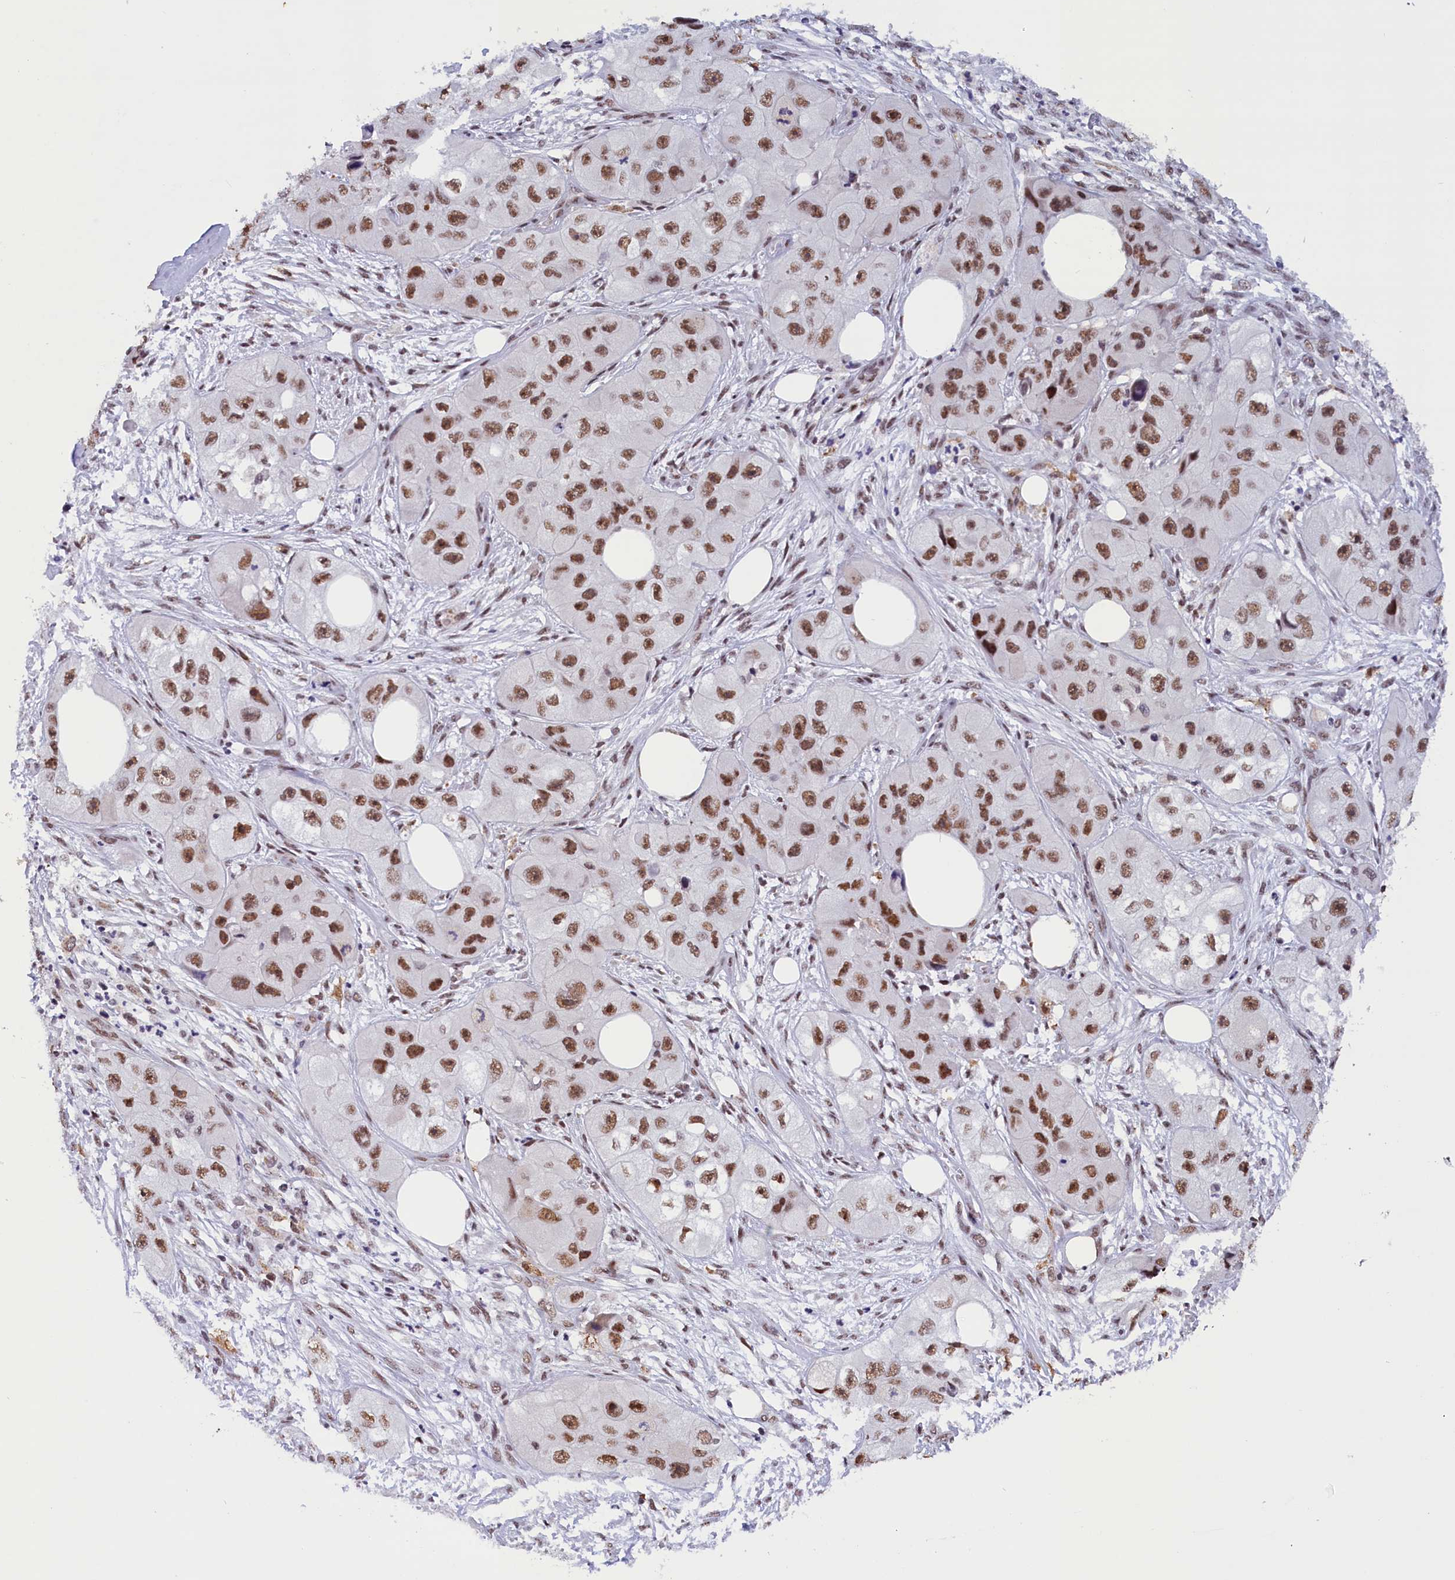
{"staining": {"intensity": "strong", "quantity": ">75%", "location": "nuclear"}, "tissue": "skin cancer", "cell_type": "Tumor cells", "image_type": "cancer", "snomed": [{"axis": "morphology", "description": "Squamous cell carcinoma, NOS"}, {"axis": "topography", "description": "Skin"}, {"axis": "topography", "description": "Subcutis"}], "caption": "Tumor cells exhibit high levels of strong nuclear positivity in about >75% of cells in skin squamous cell carcinoma.", "gene": "CDYL2", "patient": {"sex": "male", "age": 73}}